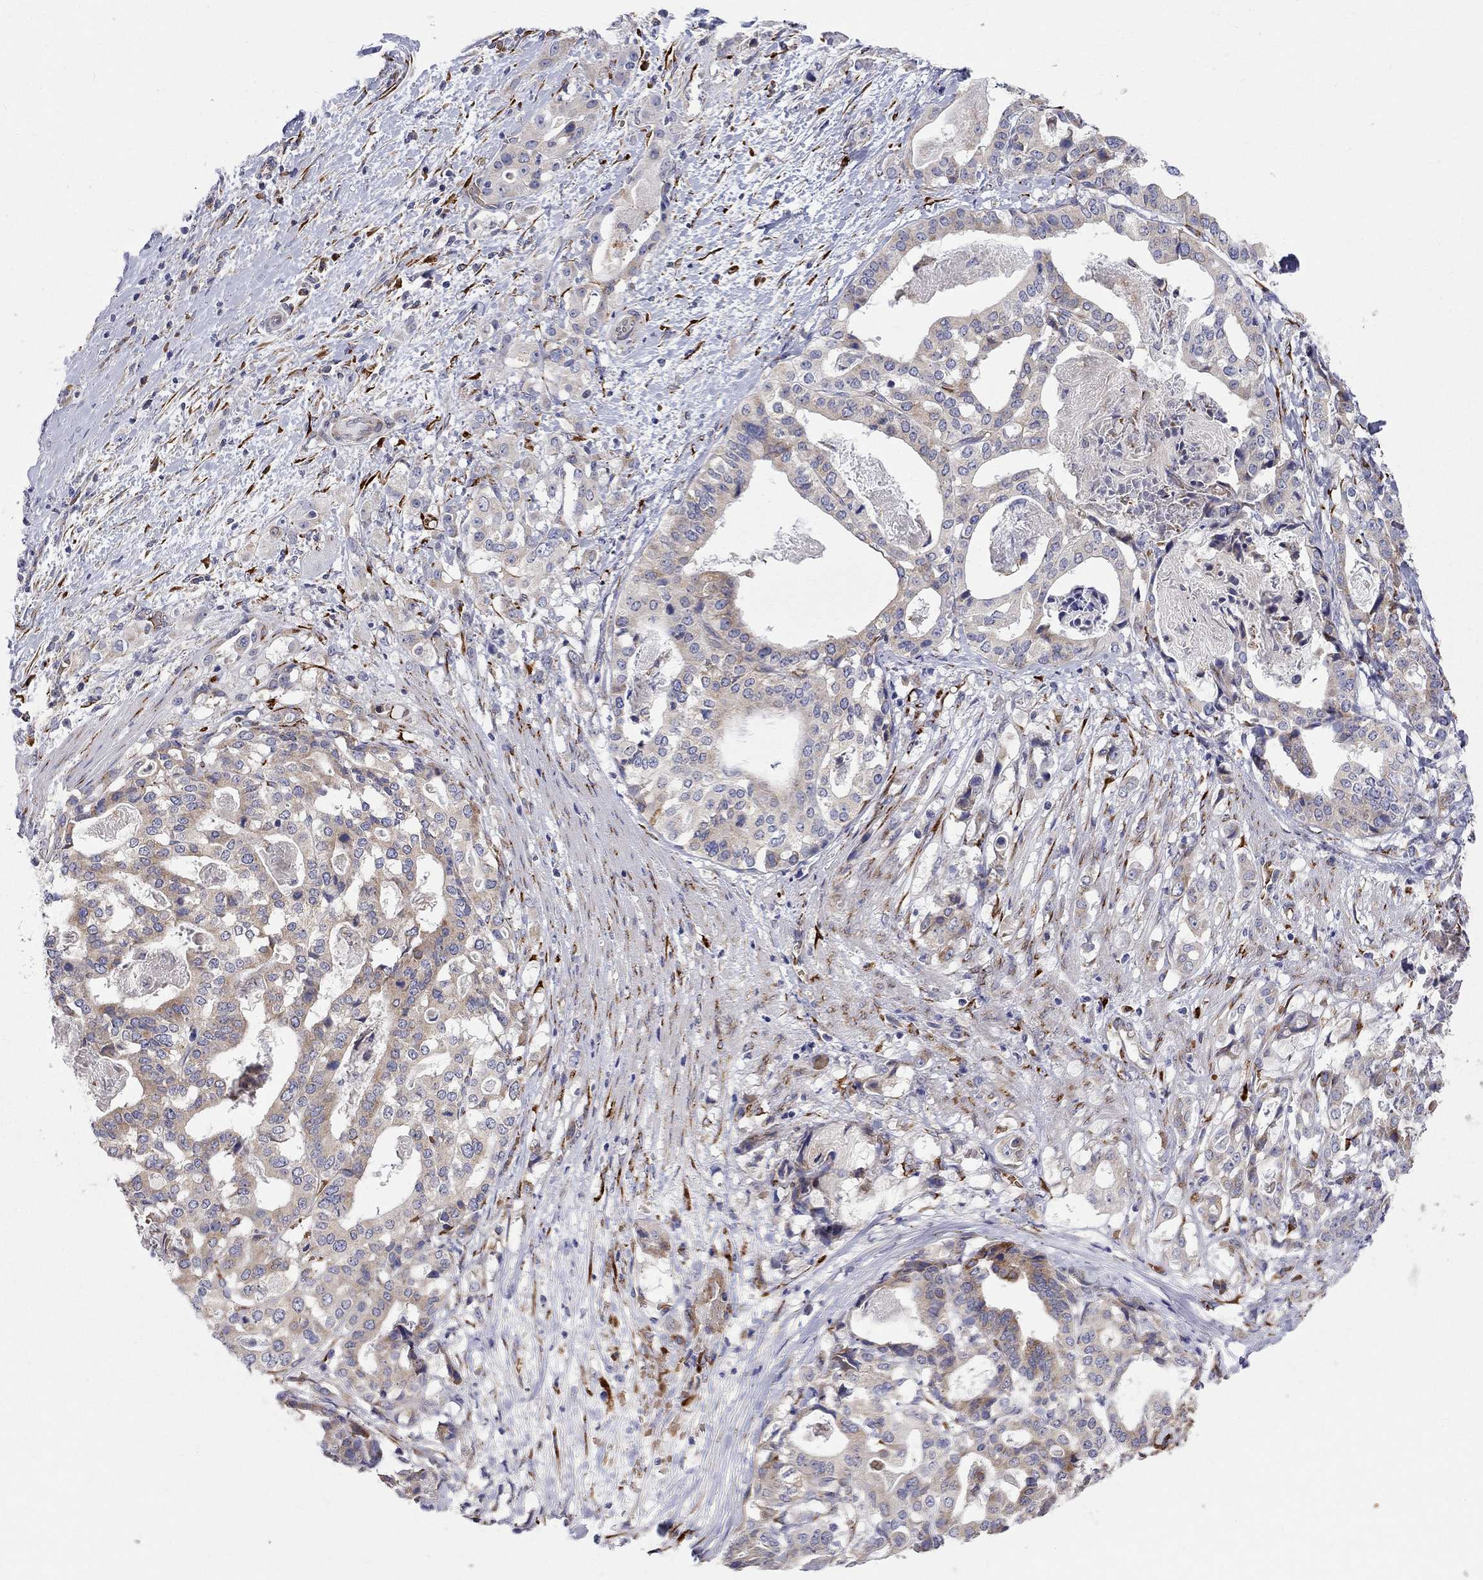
{"staining": {"intensity": "weak", "quantity": "<25%", "location": "cytoplasmic/membranous"}, "tissue": "stomach cancer", "cell_type": "Tumor cells", "image_type": "cancer", "snomed": [{"axis": "morphology", "description": "Adenocarcinoma, NOS"}, {"axis": "topography", "description": "Stomach"}], "caption": "Immunohistochemical staining of stomach cancer shows no significant staining in tumor cells.", "gene": "CASTOR1", "patient": {"sex": "male", "age": 48}}